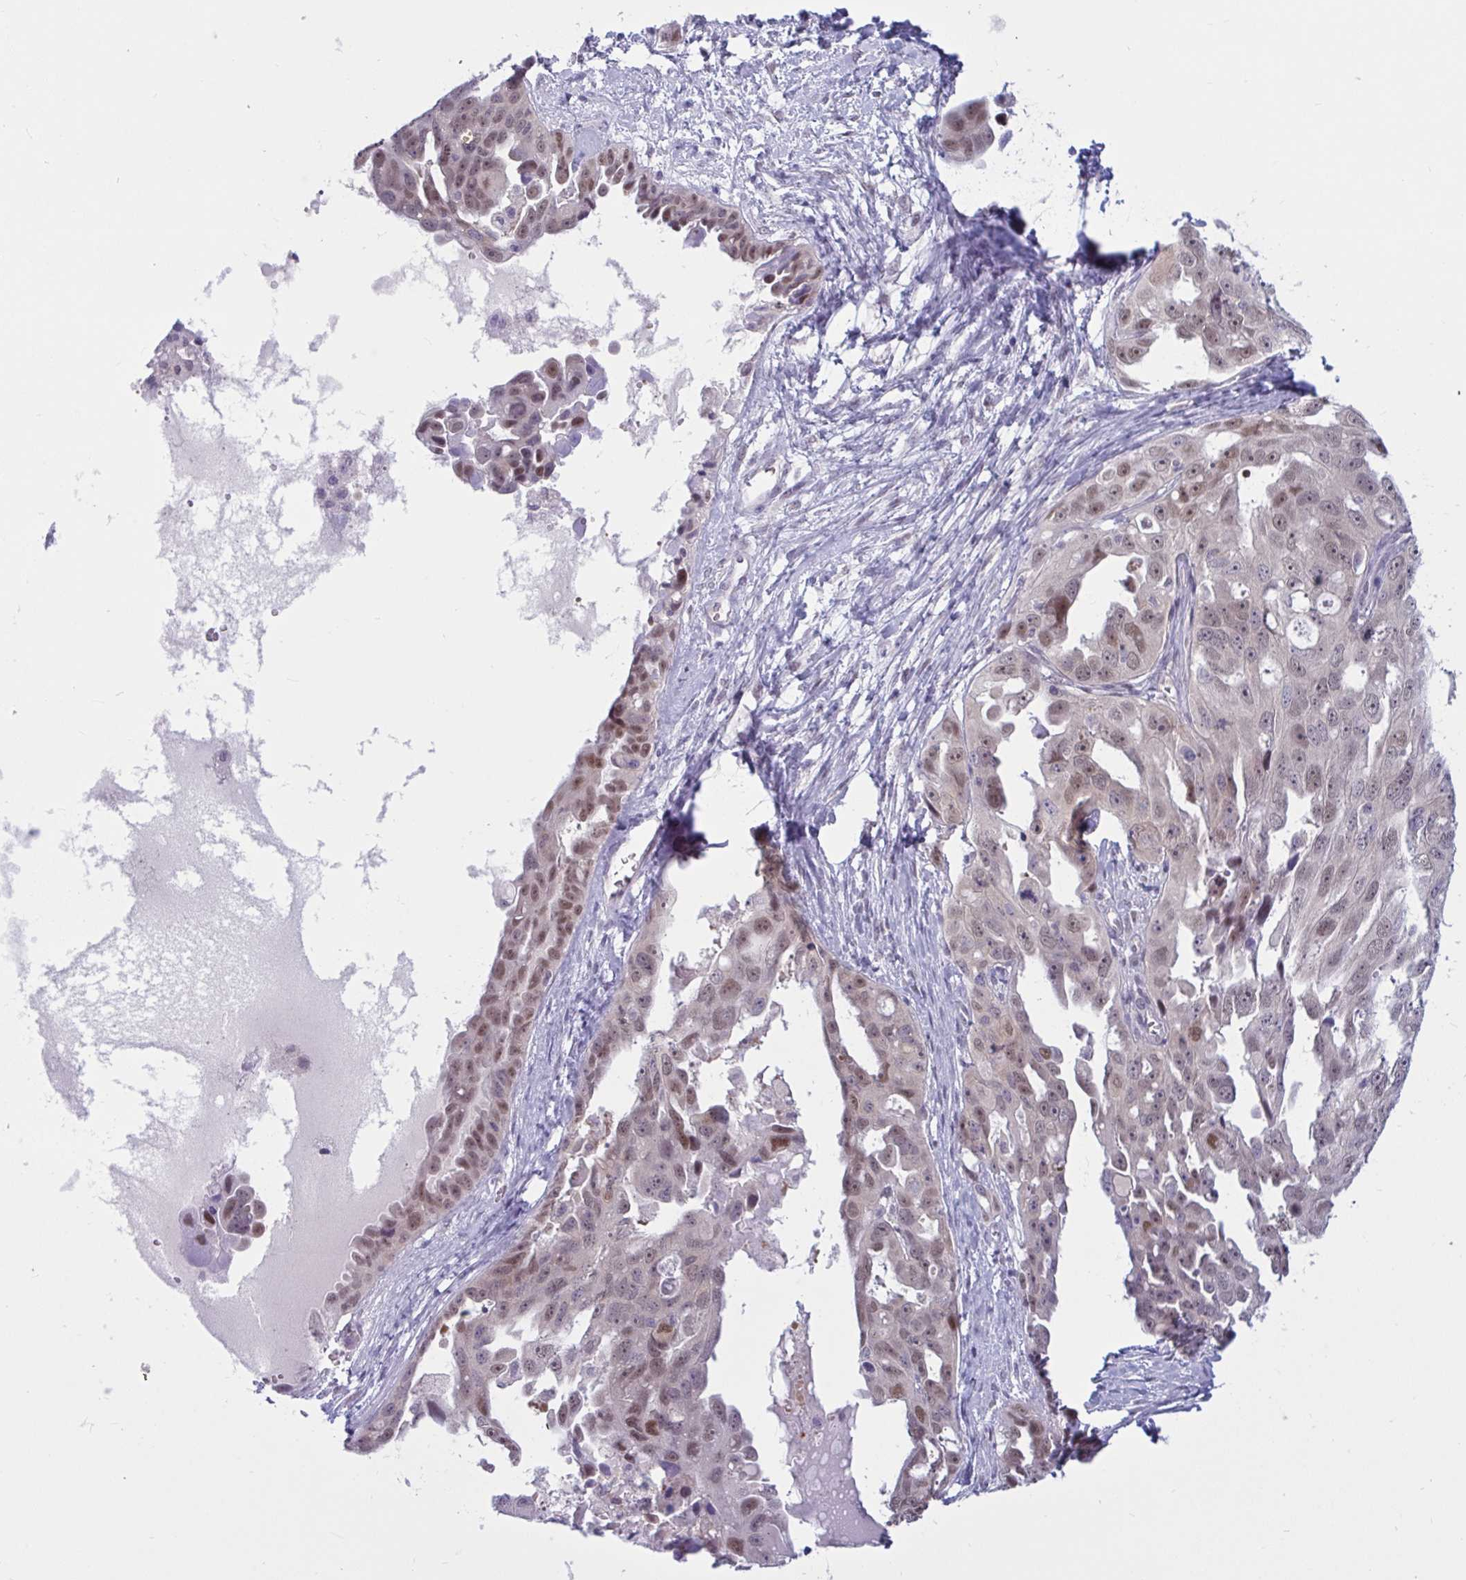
{"staining": {"intensity": "moderate", "quantity": "25%-75%", "location": "nuclear"}, "tissue": "ovarian cancer", "cell_type": "Tumor cells", "image_type": "cancer", "snomed": [{"axis": "morphology", "description": "Carcinoma, endometroid"}, {"axis": "topography", "description": "Ovary"}], "caption": "An immunohistochemistry (IHC) image of neoplastic tissue is shown. Protein staining in brown highlights moderate nuclear positivity in ovarian cancer within tumor cells.", "gene": "TSN", "patient": {"sex": "female", "age": 70}}